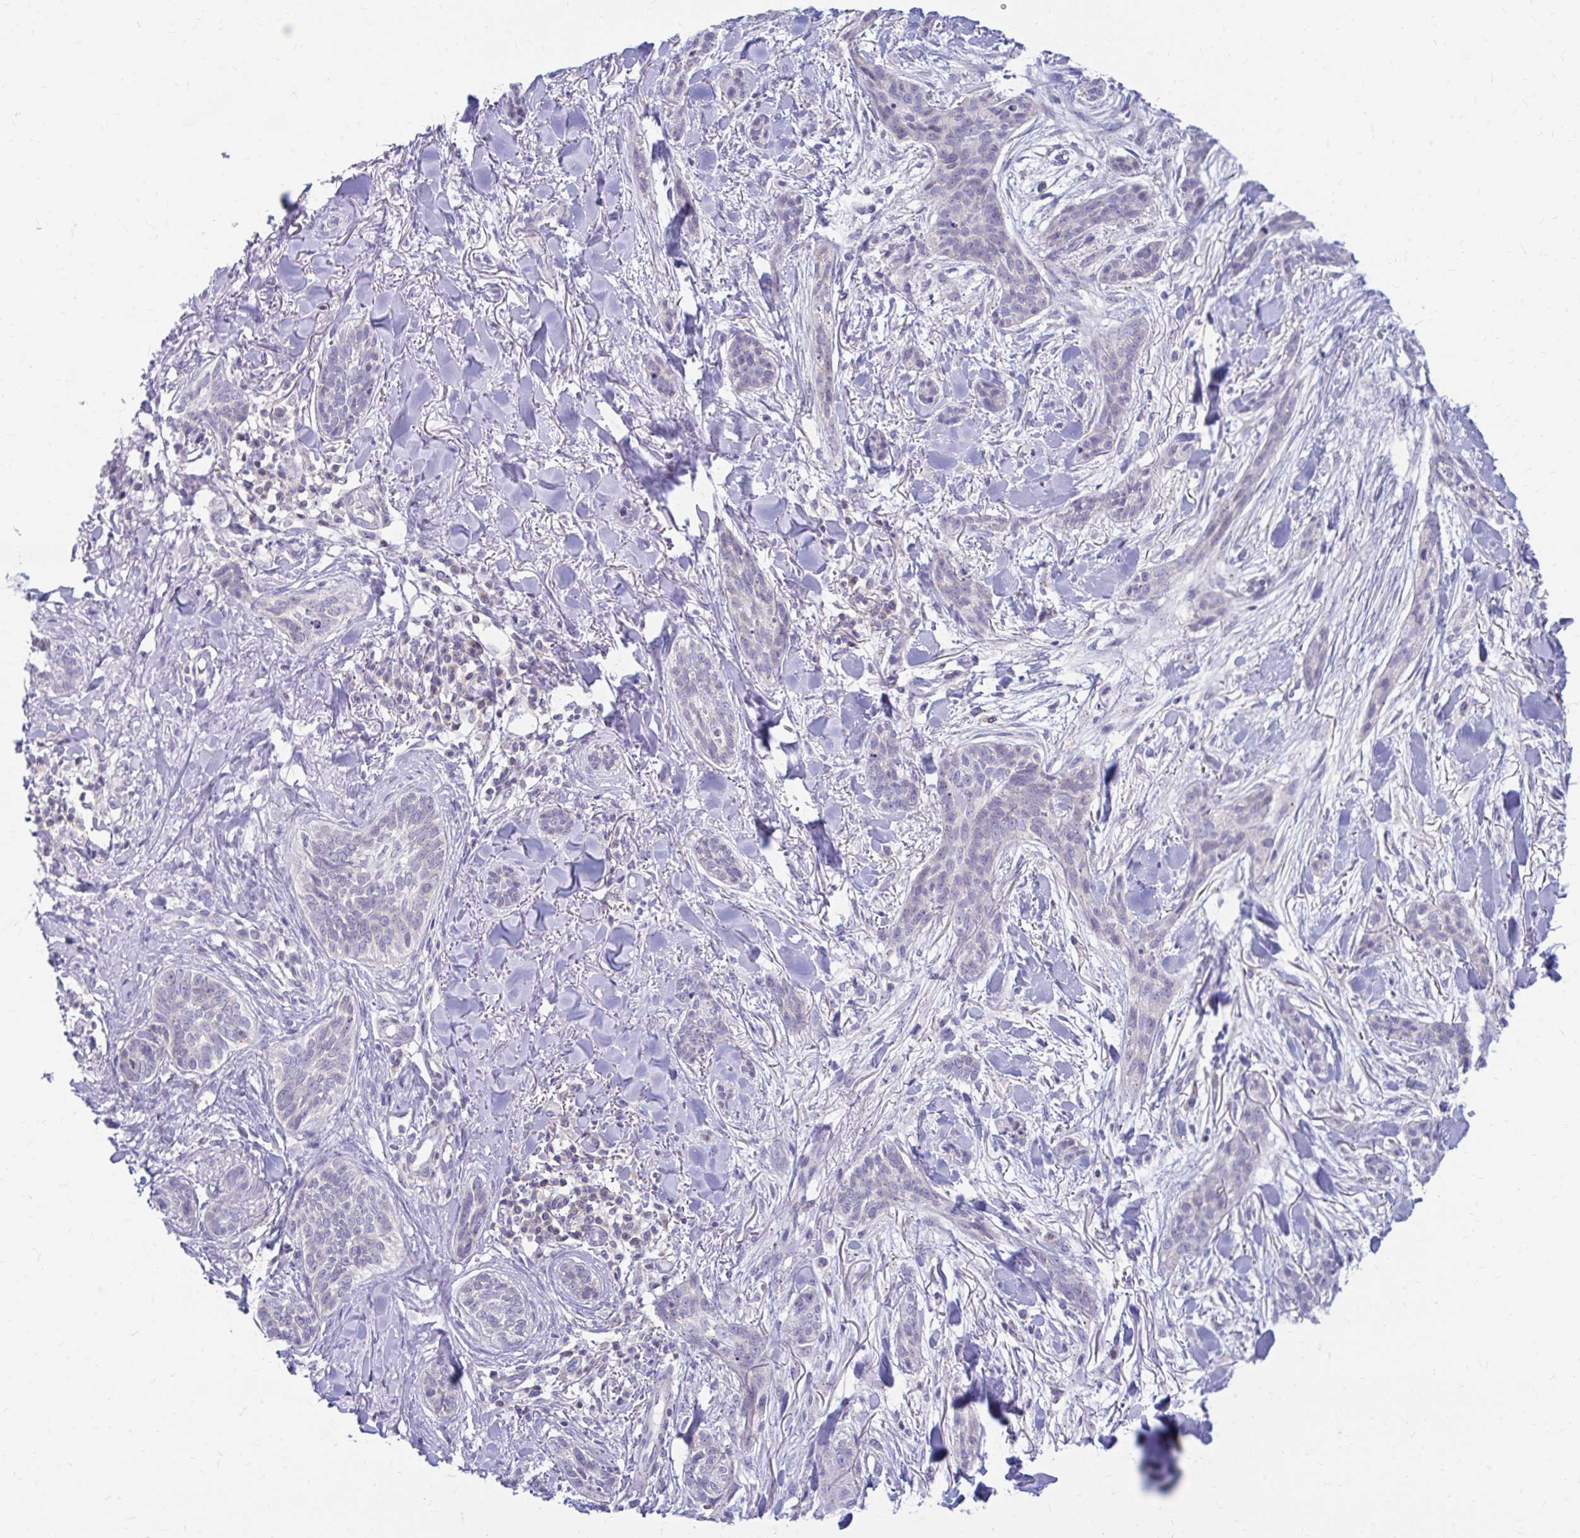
{"staining": {"intensity": "negative", "quantity": "none", "location": "none"}, "tissue": "skin cancer", "cell_type": "Tumor cells", "image_type": "cancer", "snomed": [{"axis": "morphology", "description": "Basal cell carcinoma"}, {"axis": "topography", "description": "Skin"}], "caption": "This is a micrograph of immunohistochemistry (IHC) staining of skin basal cell carcinoma, which shows no staining in tumor cells.", "gene": "RADIL", "patient": {"sex": "male", "age": 52}}